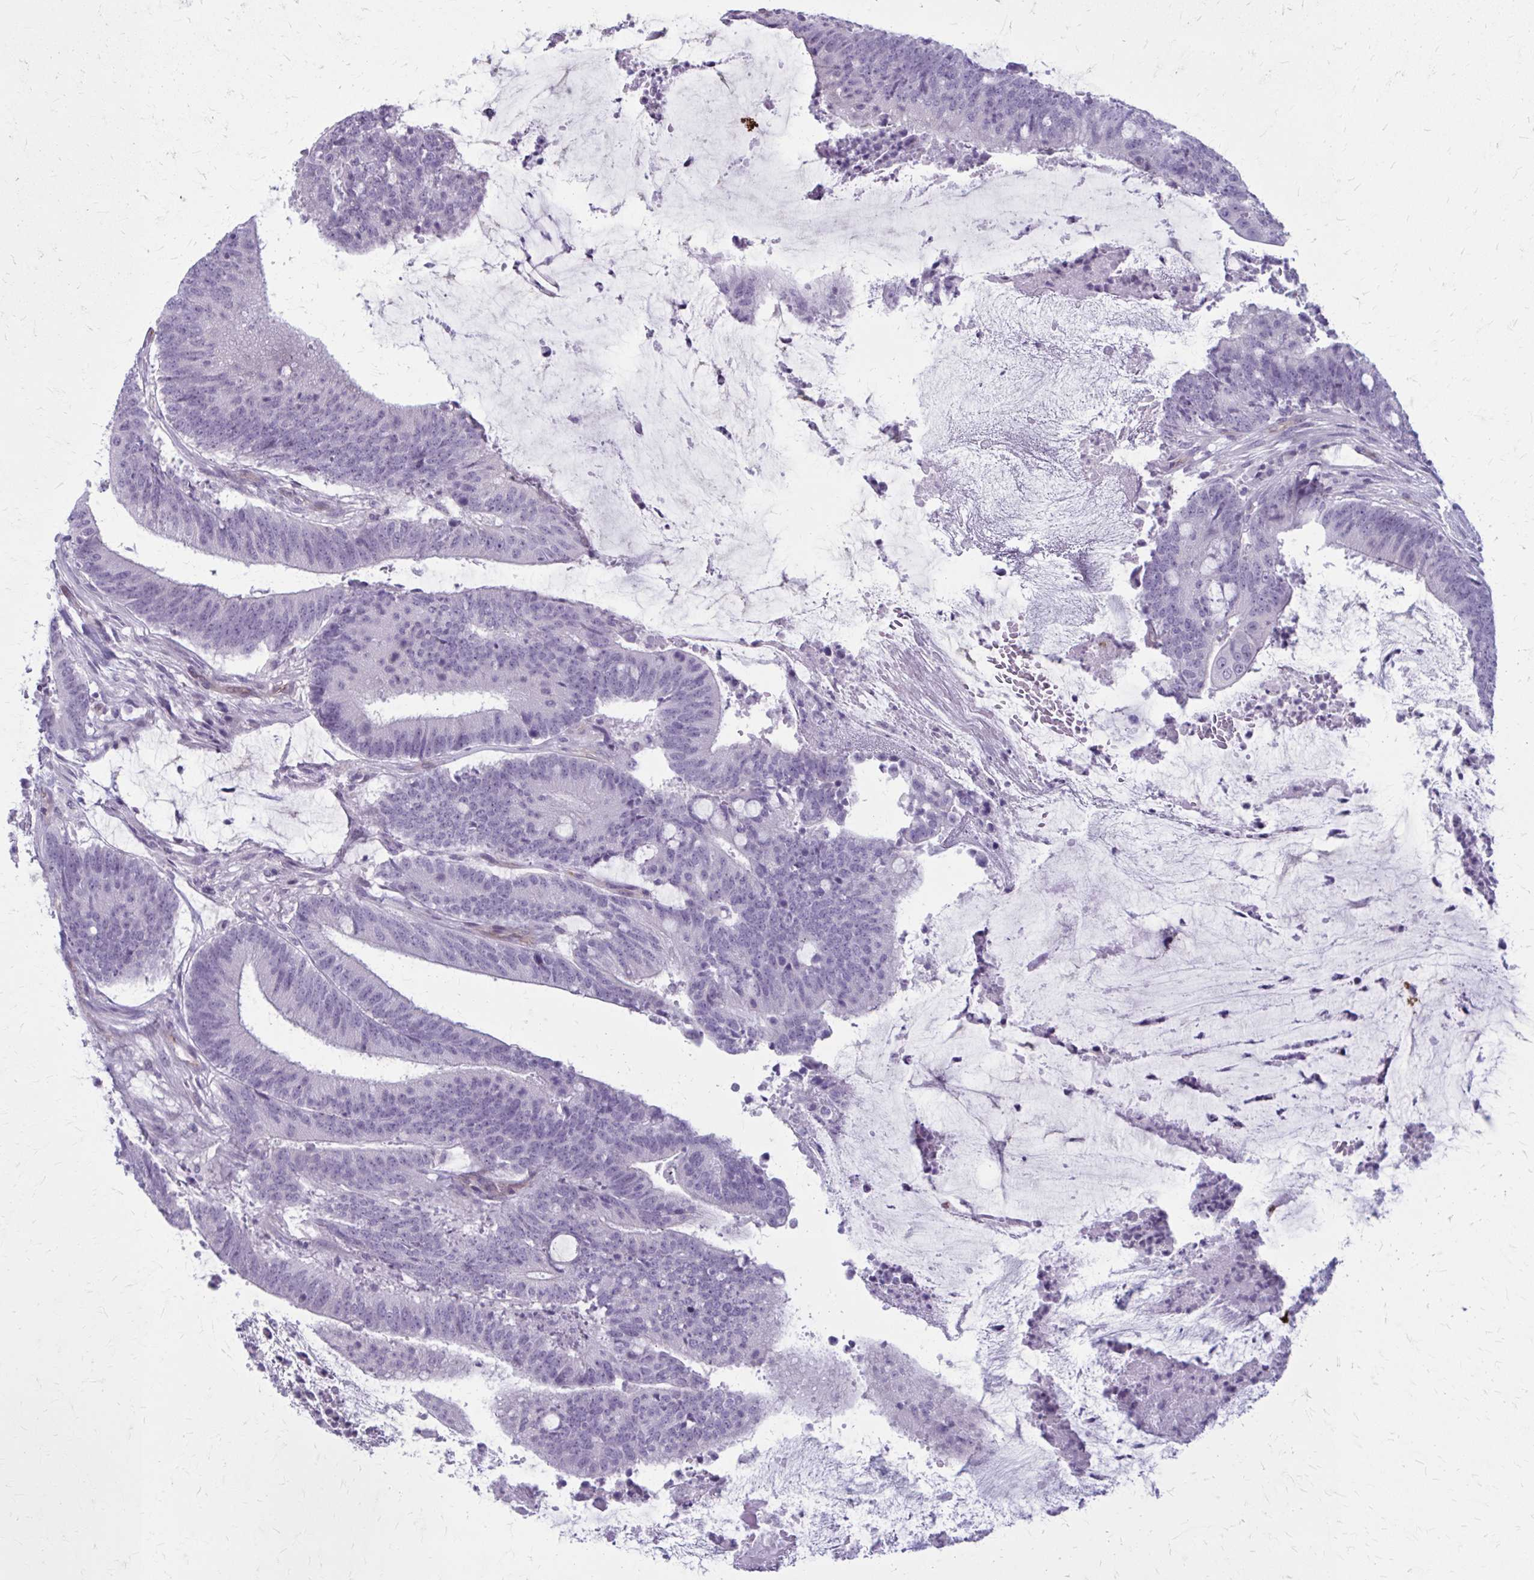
{"staining": {"intensity": "negative", "quantity": "none", "location": "none"}, "tissue": "colorectal cancer", "cell_type": "Tumor cells", "image_type": "cancer", "snomed": [{"axis": "morphology", "description": "Adenocarcinoma, NOS"}, {"axis": "topography", "description": "Colon"}], "caption": "This is an immunohistochemistry micrograph of human colorectal cancer (adenocarcinoma). There is no positivity in tumor cells.", "gene": "CASQ2", "patient": {"sex": "female", "age": 43}}